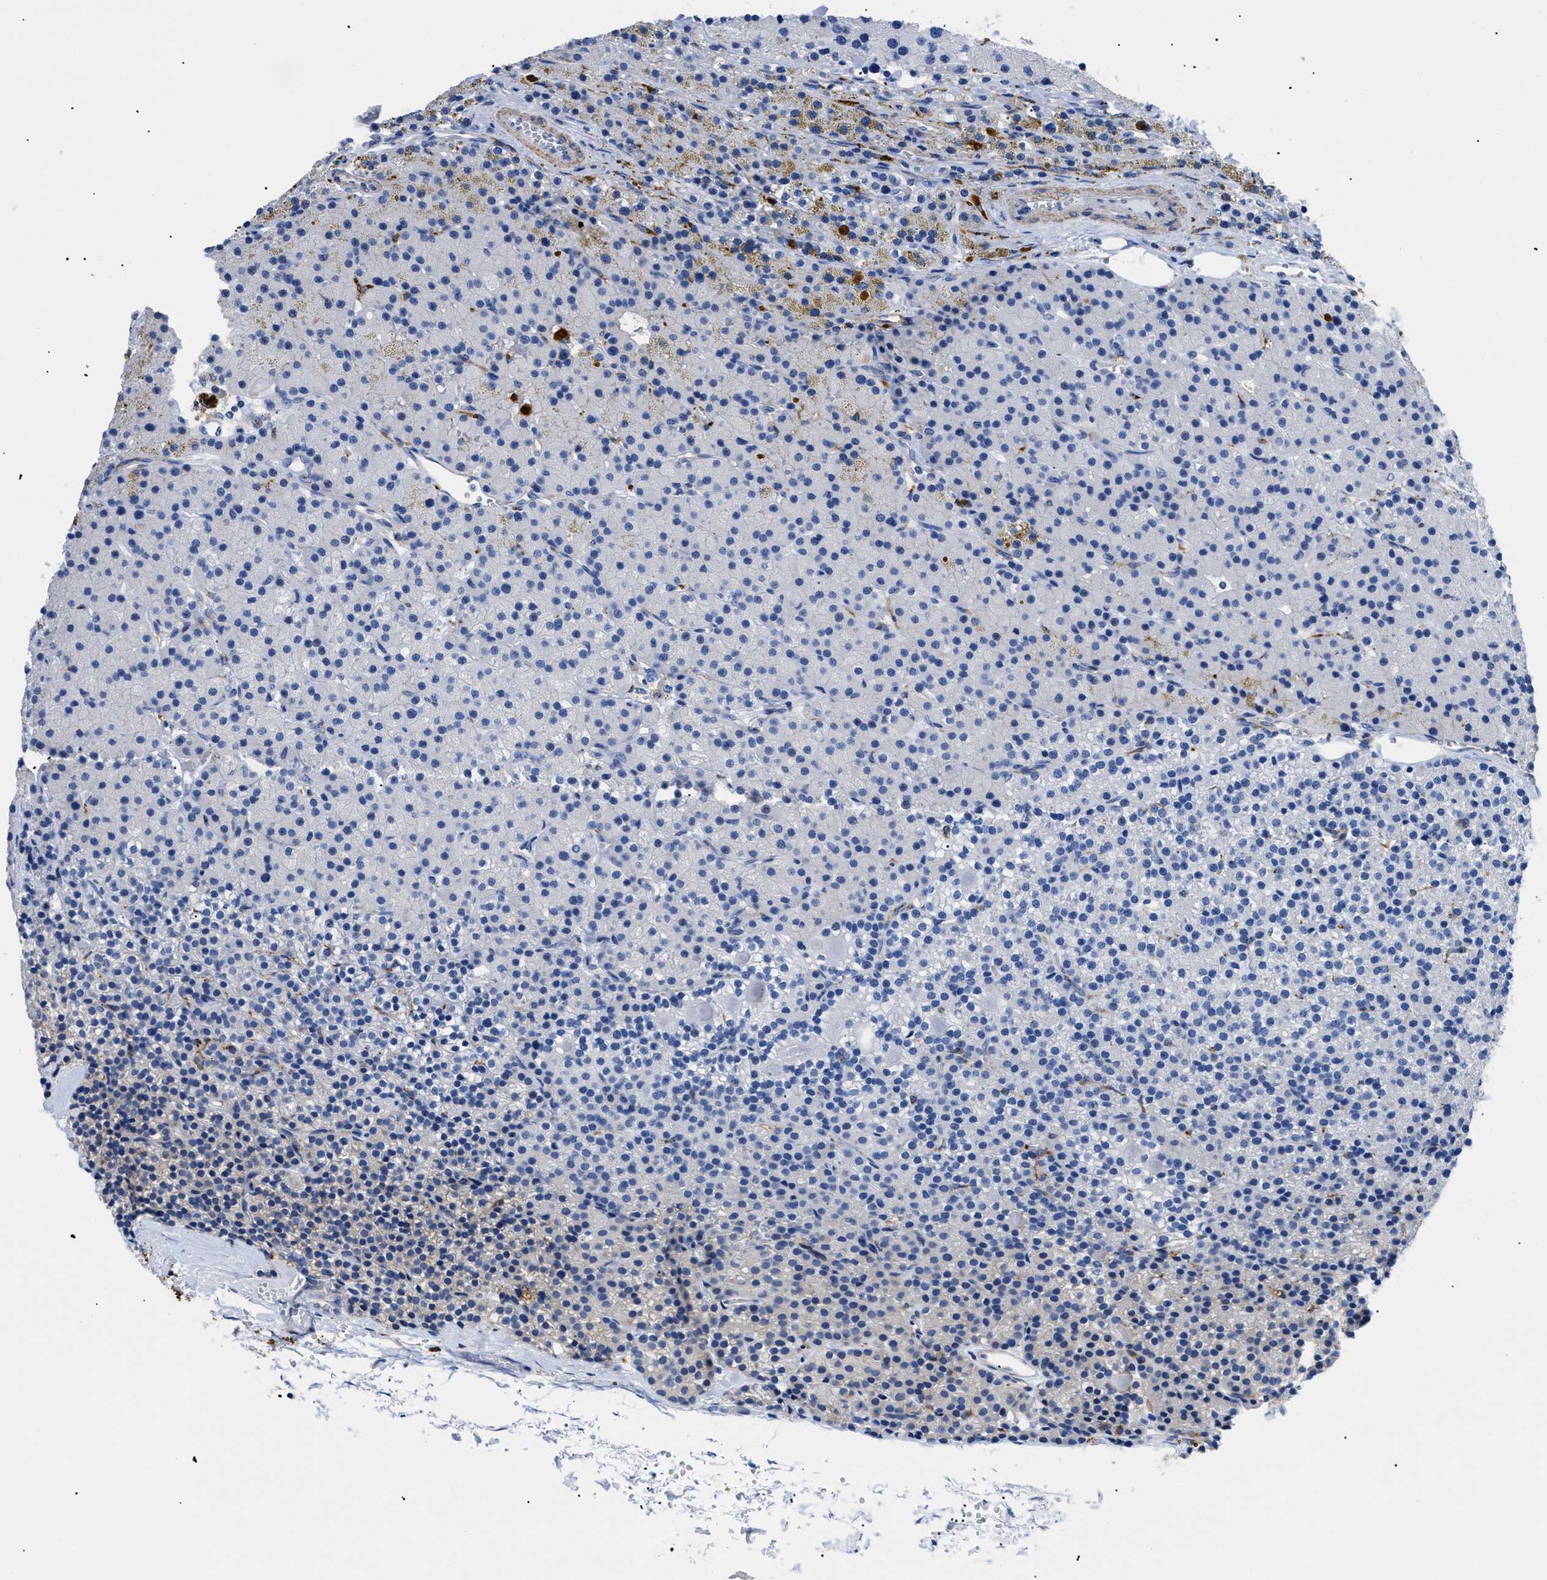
{"staining": {"intensity": "weak", "quantity": "<25%", "location": "cytoplasmic/membranous"}, "tissue": "parathyroid gland", "cell_type": "Glandular cells", "image_type": "normal", "snomed": [{"axis": "morphology", "description": "Normal tissue, NOS"}, {"axis": "morphology", "description": "Adenoma, NOS"}, {"axis": "topography", "description": "Parathyroid gland"}], "caption": "An image of human parathyroid gland is negative for staining in glandular cells. (DAB immunohistochemistry, high magnification).", "gene": "HLA", "patient": {"sex": "male", "age": 75}}